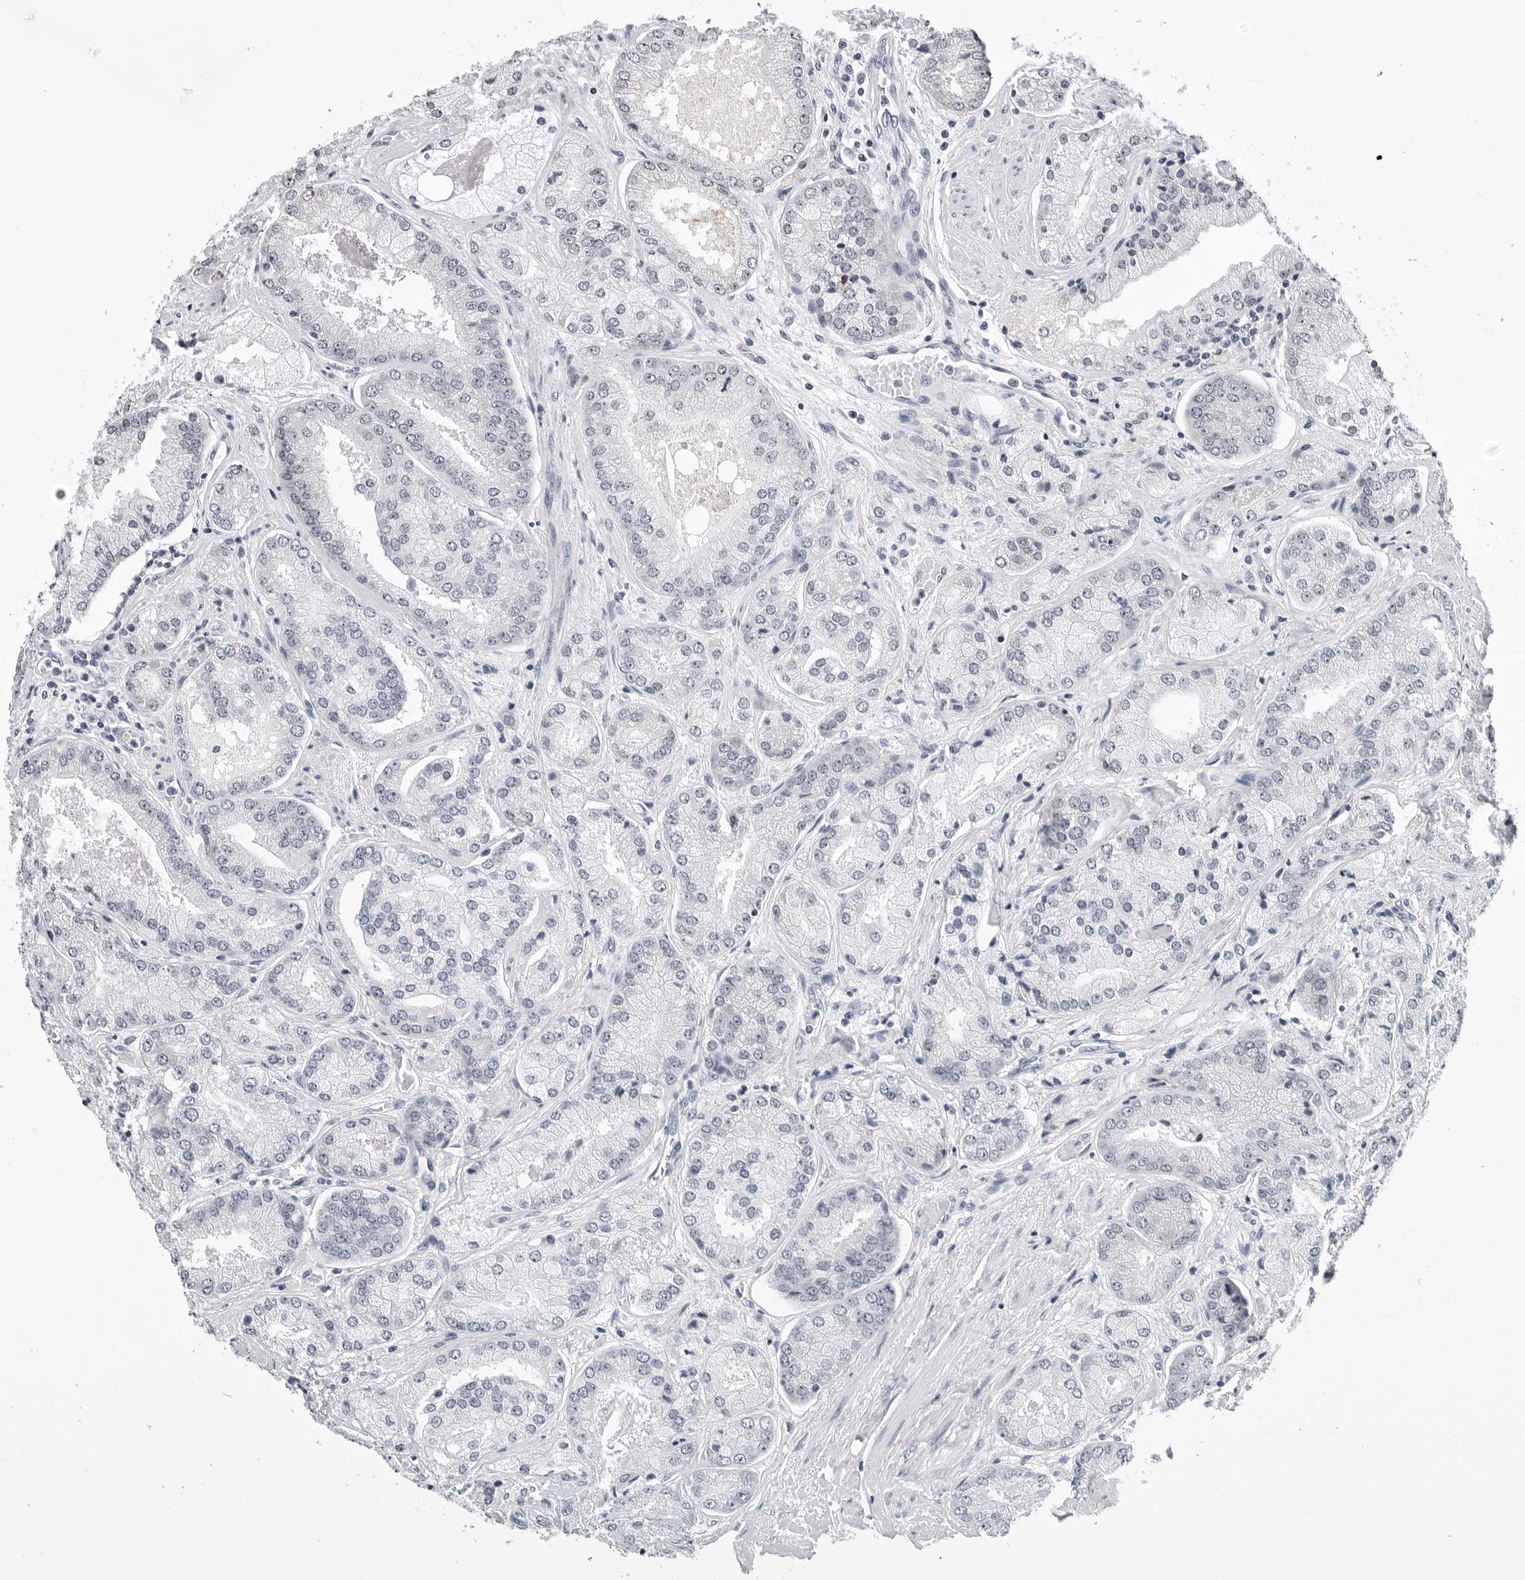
{"staining": {"intensity": "negative", "quantity": "none", "location": "none"}, "tissue": "prostate cancer", "cell_type": "Tumor cells", "image_type": "cancer", "snomed": [{"axis": "morphology", "description": "Adenocarcinoma, High grade"}, {"axis": "topography", "description": "Prostate"}], "caption": "DAB immunohistochemical staining of human prostate cancer demonstrates no significant positivity in tumor cells.", "gene": "GNL2", "patient": {"sex": "male", "age": 58}}